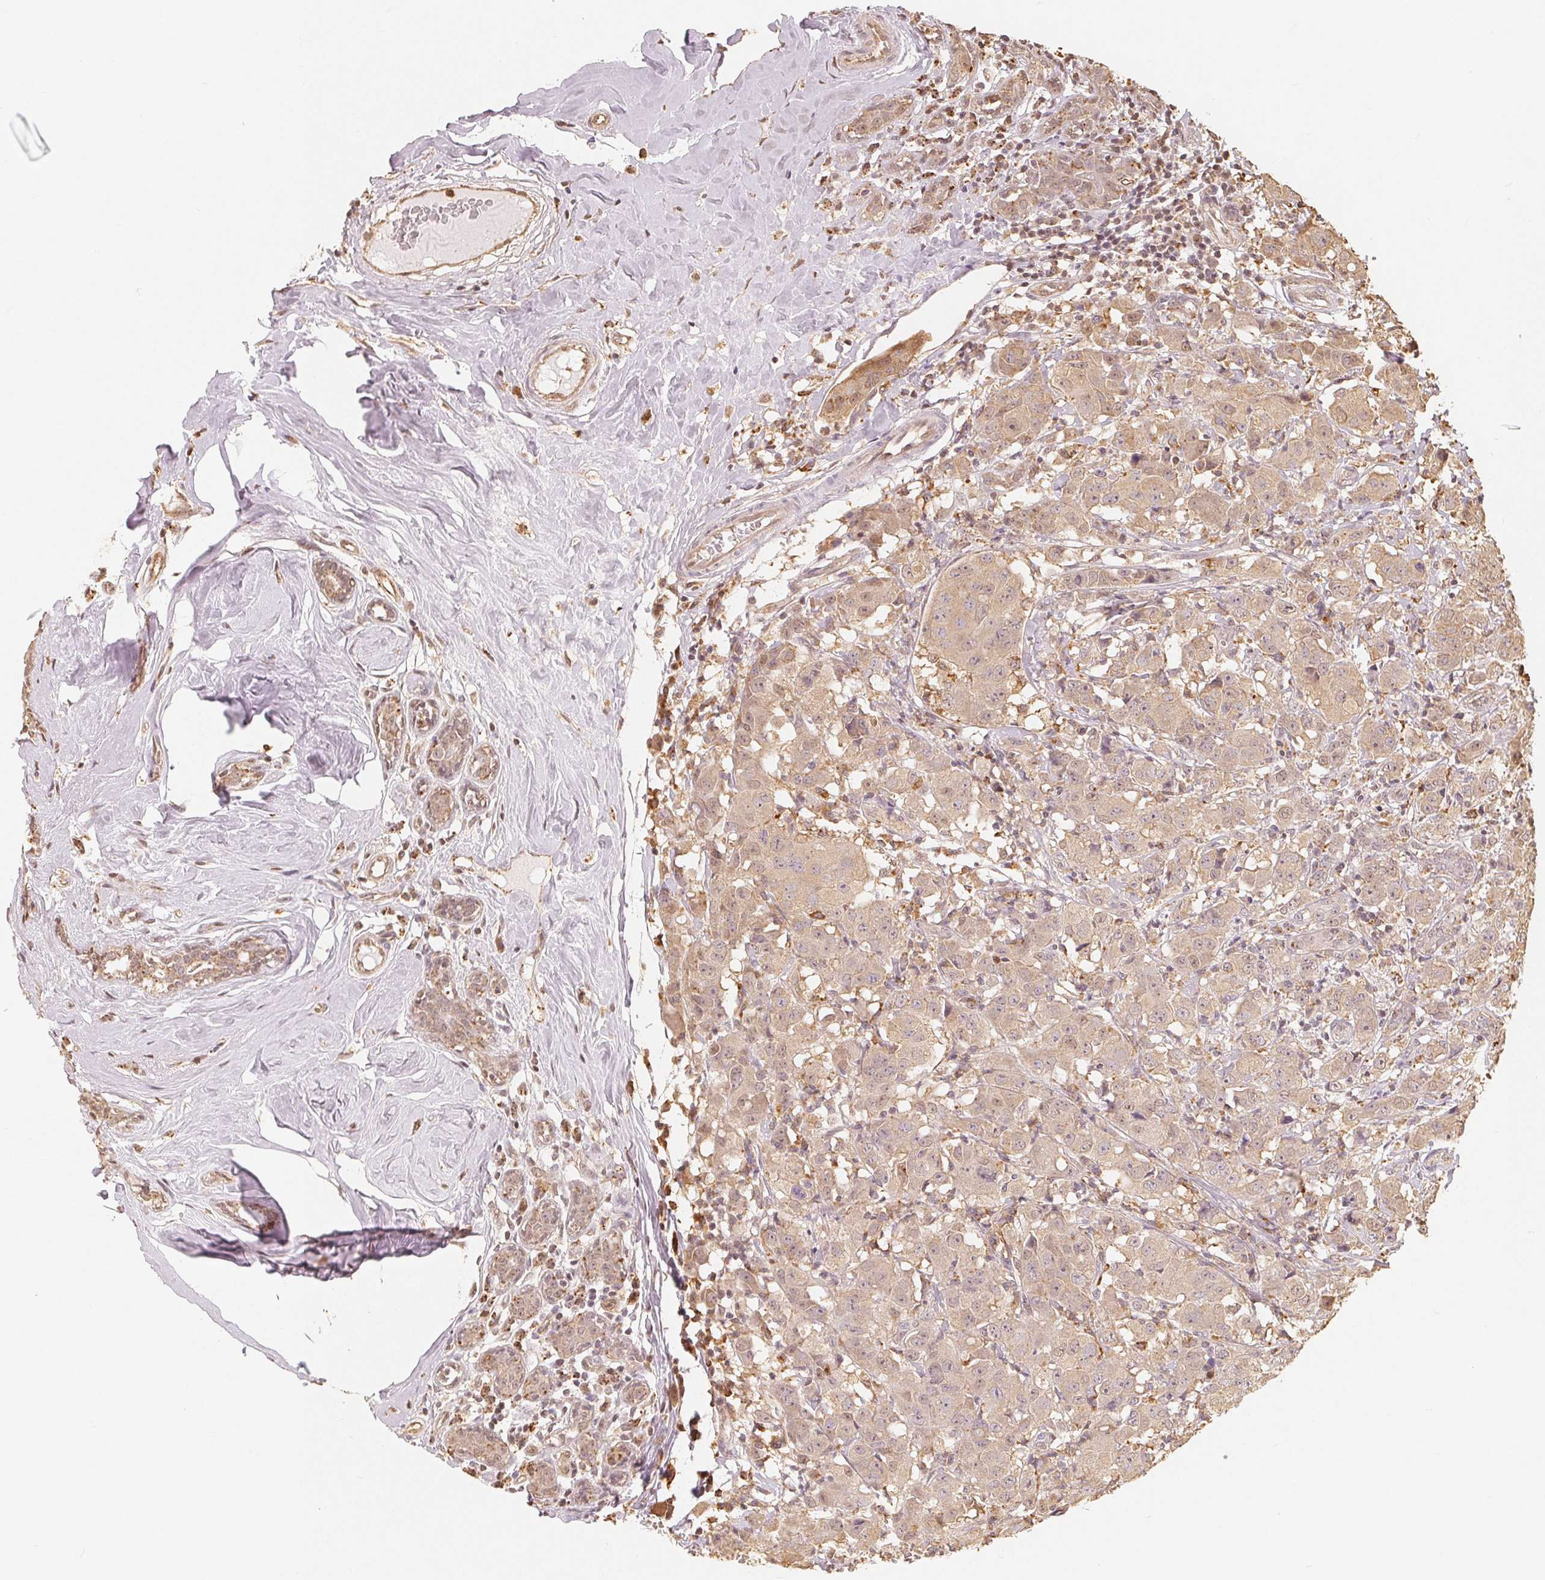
{"staining": {"intensity": "weak", "quantity": ">75%", "location": "cytoplasmic/membranous,nuclear"}, "tissue": "breast cancer", "cell_type": "Tumor cells", "image_type": "cancer", "snomed": [{"axis": "morphology", "description": "Normal tissue, NOS"}, {"axis": "morphology", "description": "Duct carcinoma"}, {"axis": "topography", "description": "Breast"}], "caption": "Brown immunohistochemical staining in breast cancer reveals weak cytoplasmic/membranous and nuclear staining in approximately >75% of tumor cells. (DAB (3,3'-diaminobenzidine) = brown stain, brightfield microscopy at high magnification).", "gene": "GUSB", "patient": {"sex": "female", "age": 43}}